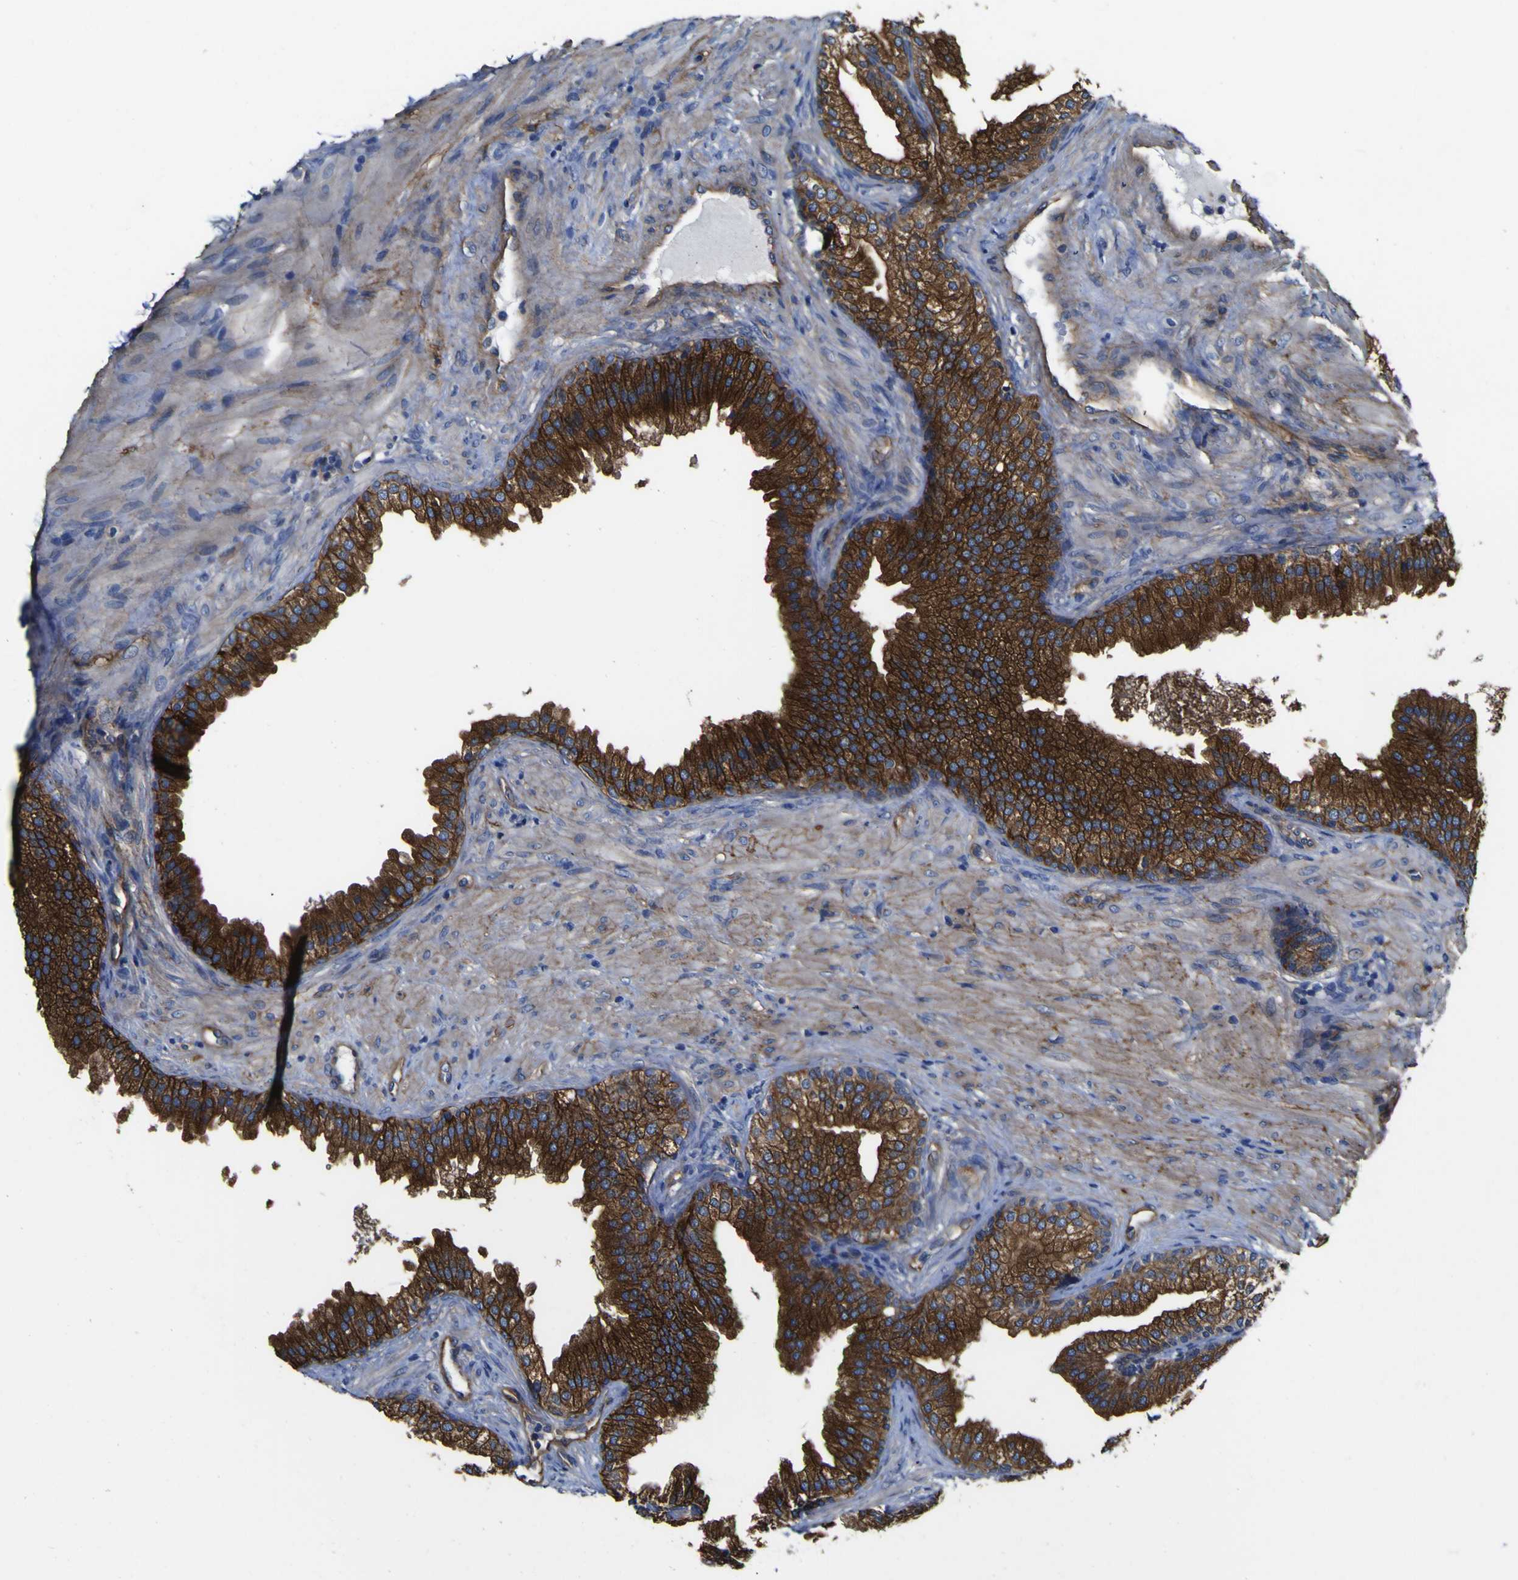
{"staining": {"intensity": "strong", "quantity": ">75%", "location": "cytoplasmic/membranous"}, "tissue": "prostate", "cell_type": "Glandular cells", "image_type": "normal", "snomed": [{"axis": "morphology", "description": "Normal tissue, NOS"}, {"axis": "topography", "description": "Prostate"}], "caption": "Protein staining displays strong cytoplasmic/membranous staining in approximately >75% of glandular cells in benign prostate.", "gene": "CD151", "patient": {"sex": "male", "age": 76}}